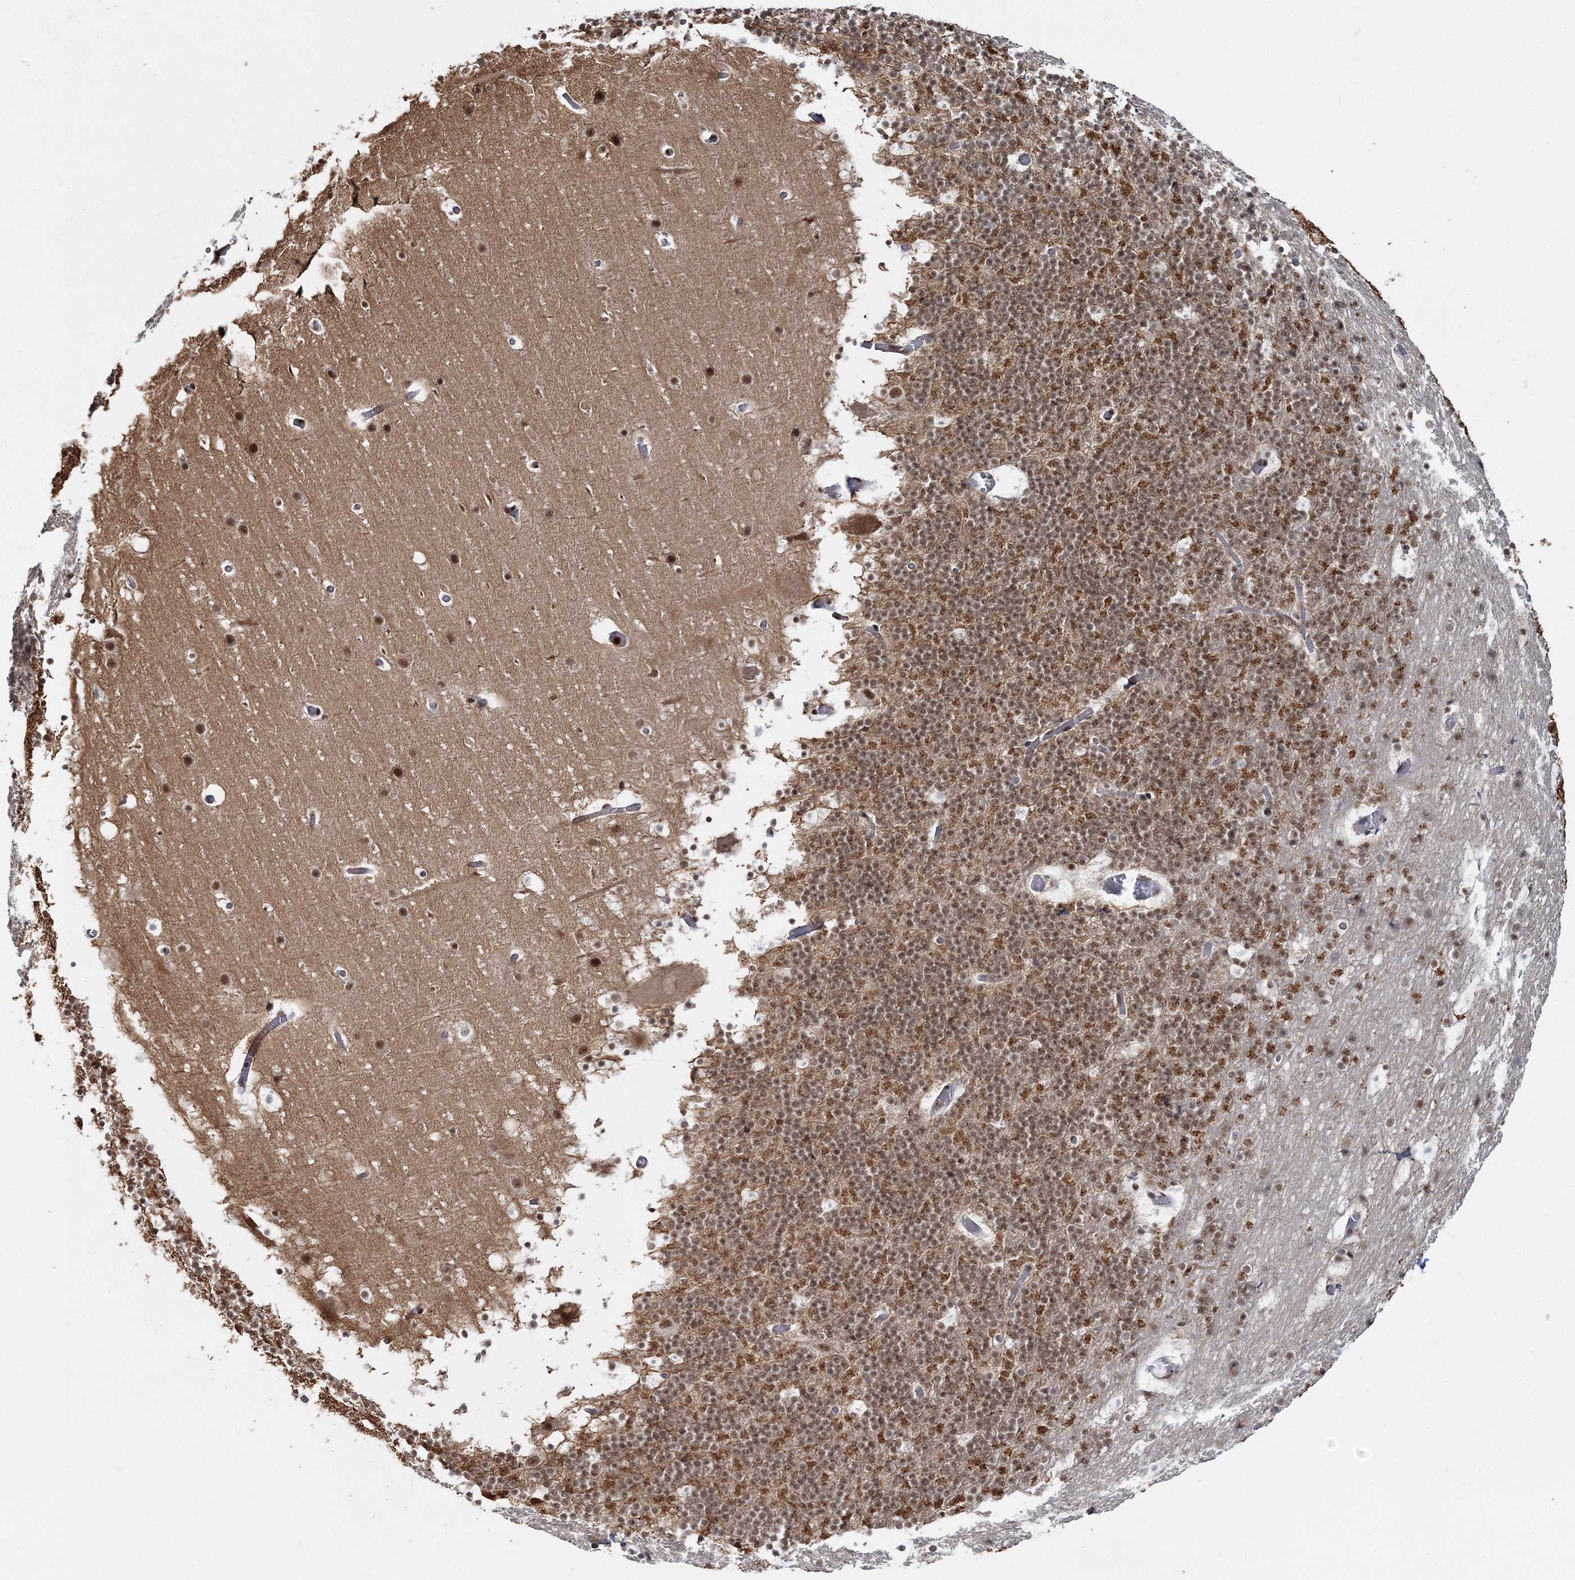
{"staining": {"intensity": "moderate", "quantity": ">75%", "location": "nuclear"}, "tissue": "cerebellum", "cell_type": "Cells in granular layer", "image_type": "normal", "snomed": [{"axis": "morphology", "description": "Normal tissue, NOS"}, {"axis": "topography", "description": "Cerebellum"}], "caption": "The image shows immunohistochemical staining of benign cerebellum. There is moderate nuclear positivity is appreciated in about >75% of cells in granular layer. Using DAB (brown) and hematoxylin (blue) stains, captured at high magnification using brightfield microscopy.", "gene": "ENSG00000290315", "patient": {"sex": "male", "age": 57}}